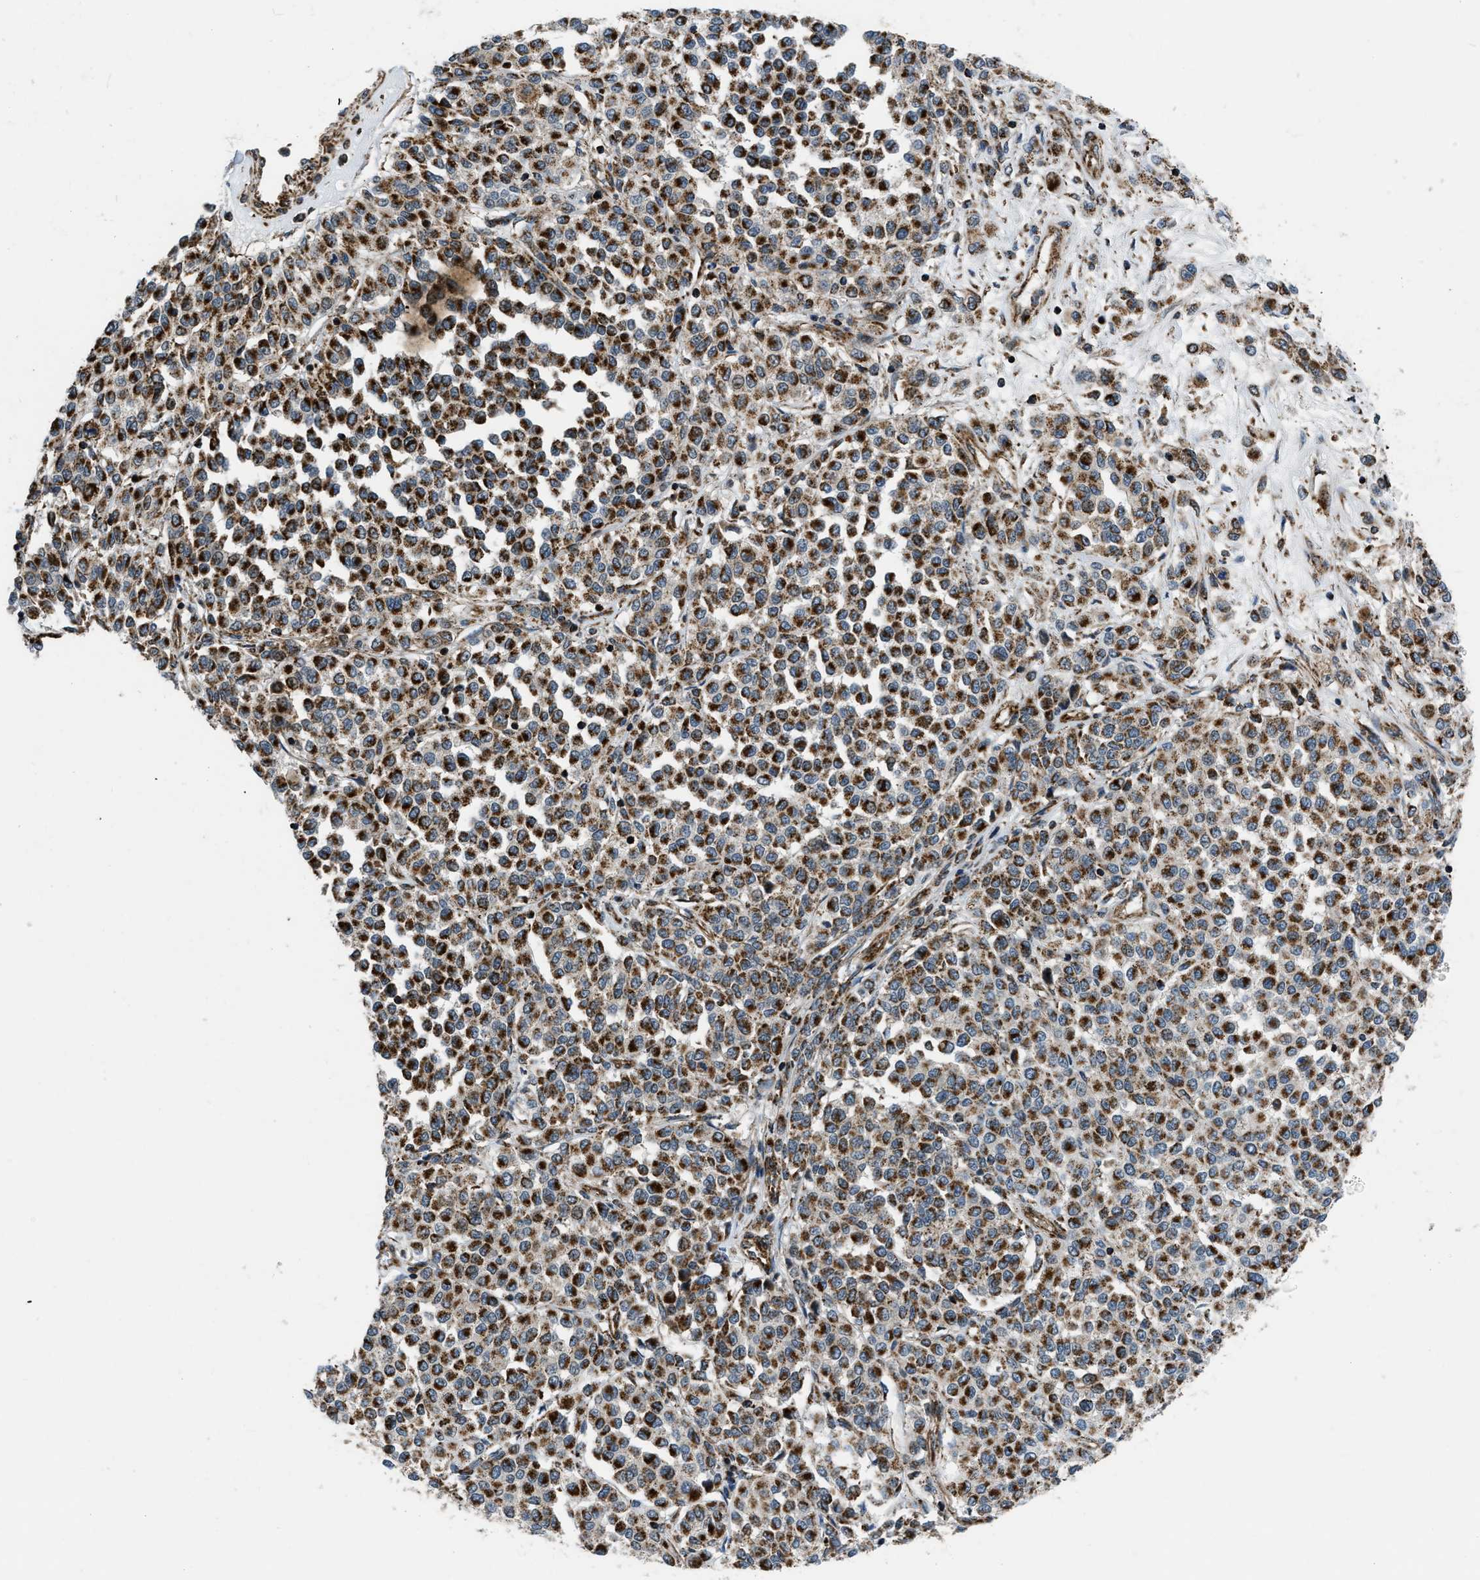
{"staining": {"intensity": "strong", "quantity": ">75%", "location": "cytoplasmic/membranous"}, "tissue": "melanoma", "cell_type": "Tumor cells", "image_type": "cancer", "snomed": [{"axis": "morphology", "description": "Malignant melanoma, Metastatic site"}, {"axis": "topography", "description": "Pancreas"}], "caption": "Protein expression analysis of malignant melanoma (metastatic site) demonstrates strong cytoplasmic/membranous staining in approximately >75% of tumor cells. Using DAB (3,3'-diaminobenzidine) (brown) and hematoxylin (blue) stains, captured at high magnification using brightfield microscopy.", "gene": "GSDME", "patient": {"sex": "female", "age": 30}}